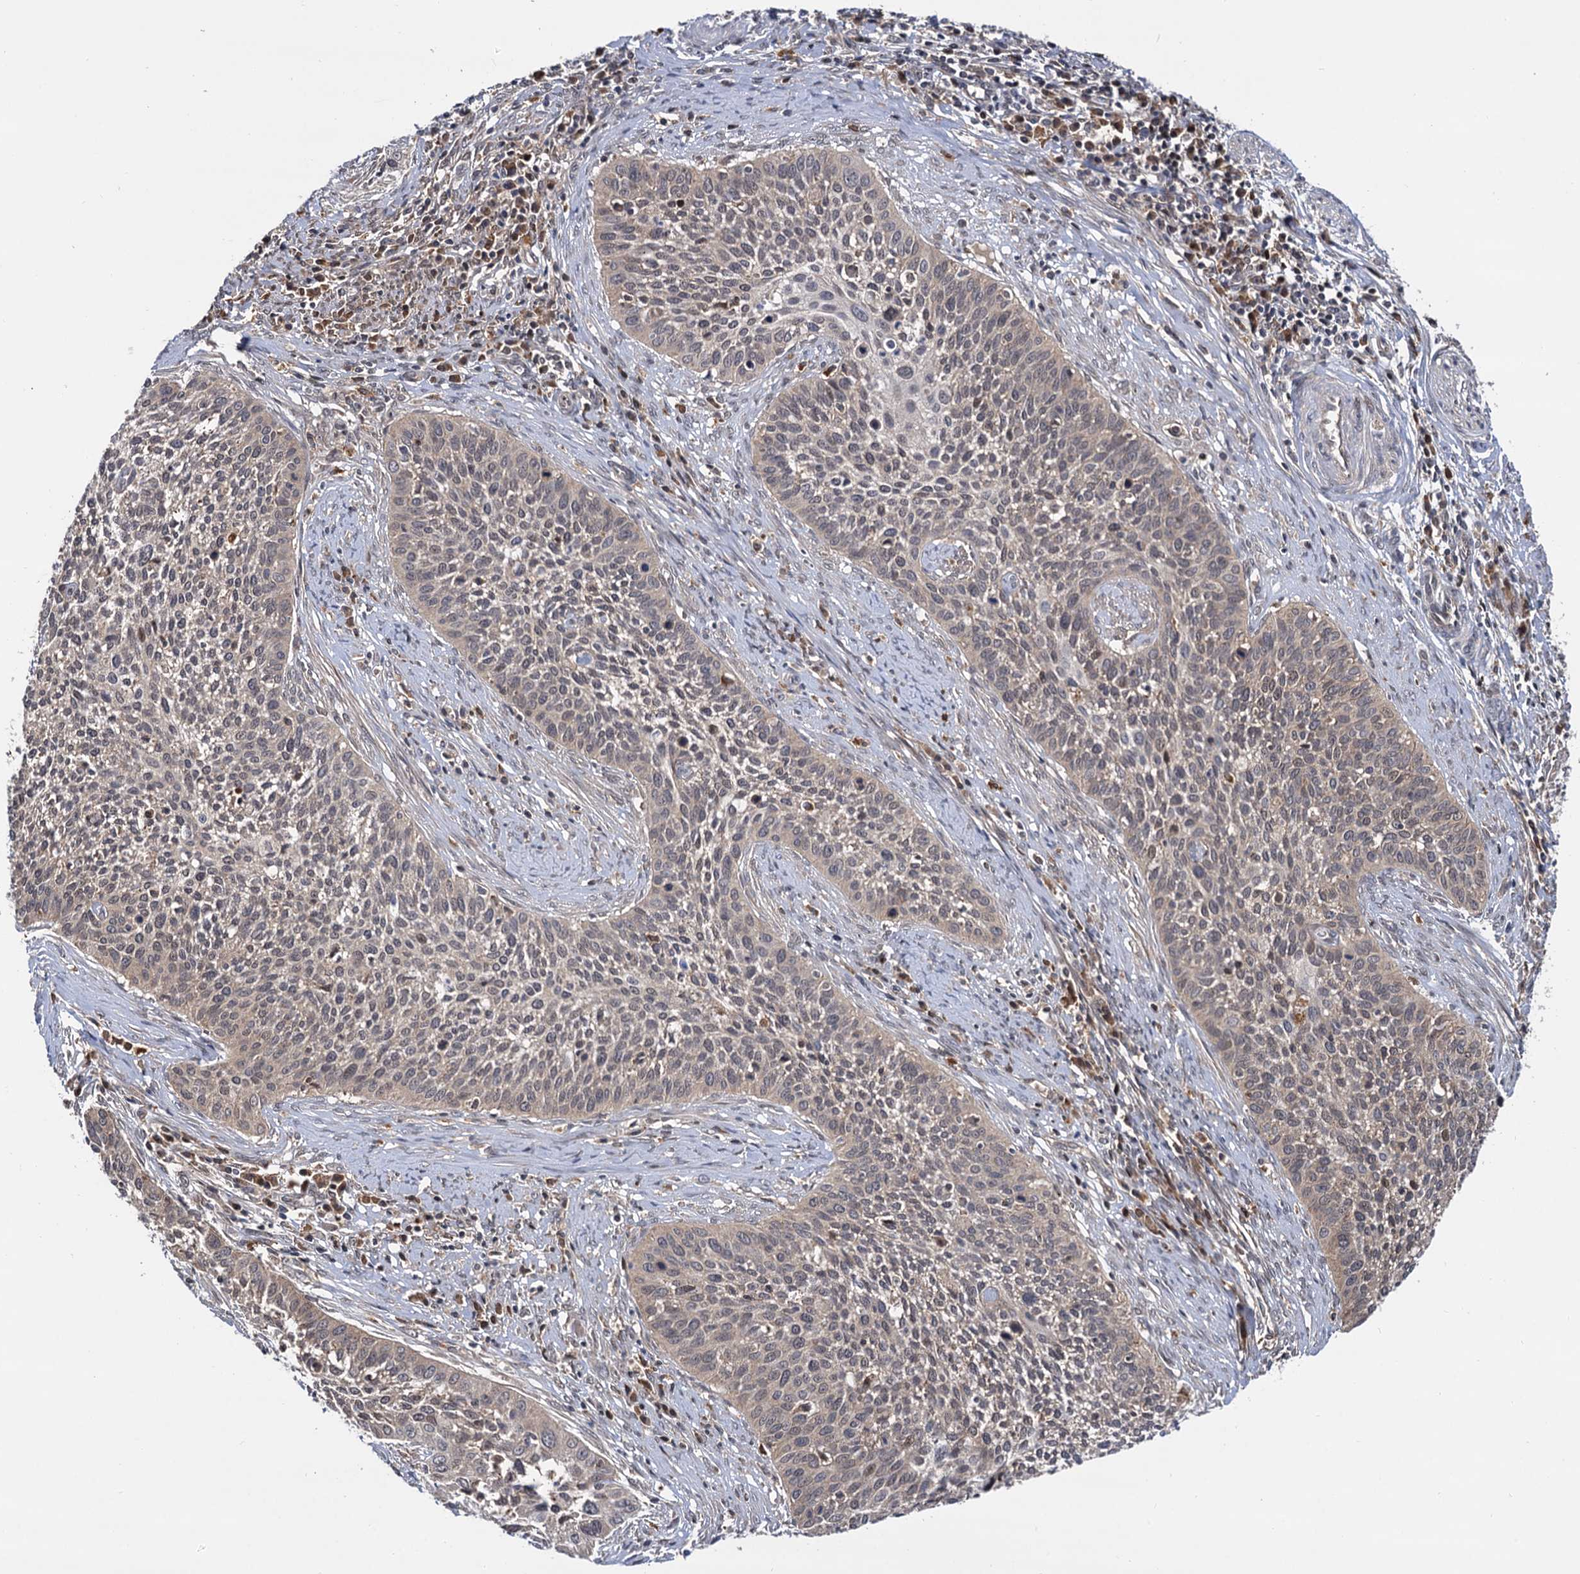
{"staining": {"intensity": "weak", "quantity": "25%-75%", "location": "cytoplasmic/membranous"}, "tissue": "cervical cancer", "cell_type": "Tumor cells", "image_type": "cancer", "snomed": [{"axis": "morphology", "description": "Squamous cell carcinoma, NOS"}, {"axis": "topography", "description": "Cervix"}], "caption": "This is an image of immunohistochemistry staining of cervical squamous cell carcinoma, which shows weak expression in the cytoplasmic/membranous of tumor cells.", "gene": "SELENOP", "patient": {"sex": "female", "age": 34}}